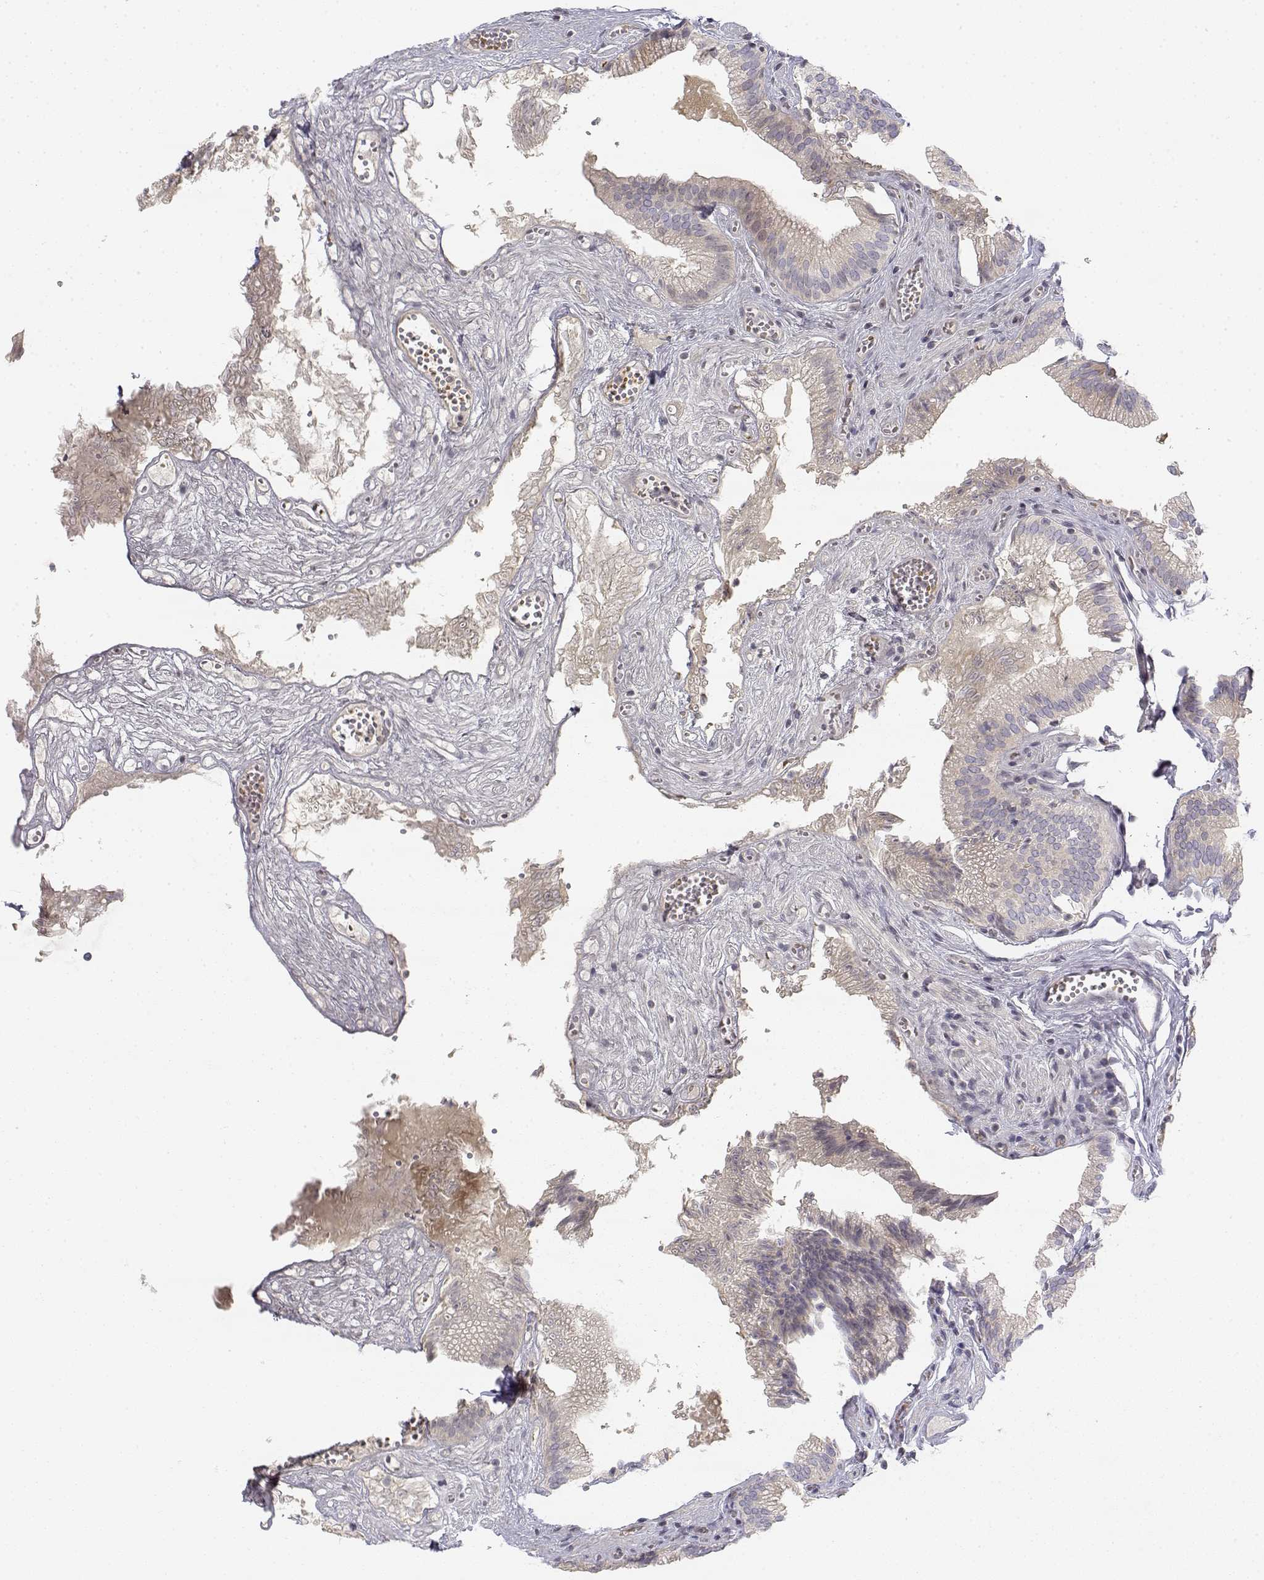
{"staining": {"intensity": "weak", "quantity": ">75%", "location": "cytoplasmic/membranous"}, "tissue": "gallbladder", "cell_type": "Glandular cells", "image_type": "normal", "snomed": [{"axis": "morphology", "description": "Normal tissue, NOS"}, {"axis": "topography", "description": "Gallbladder"}, {"axis": "topography", "description": "Peripheral nerve tissue"}], "caption": "Protein analysis of benign gallbladder reveals weak cytoplasmic/membranous positivity in about >75% of glandular cells.", "gene": "GLIPR1L2", "patient": {"sex": "male", "age": 17}}